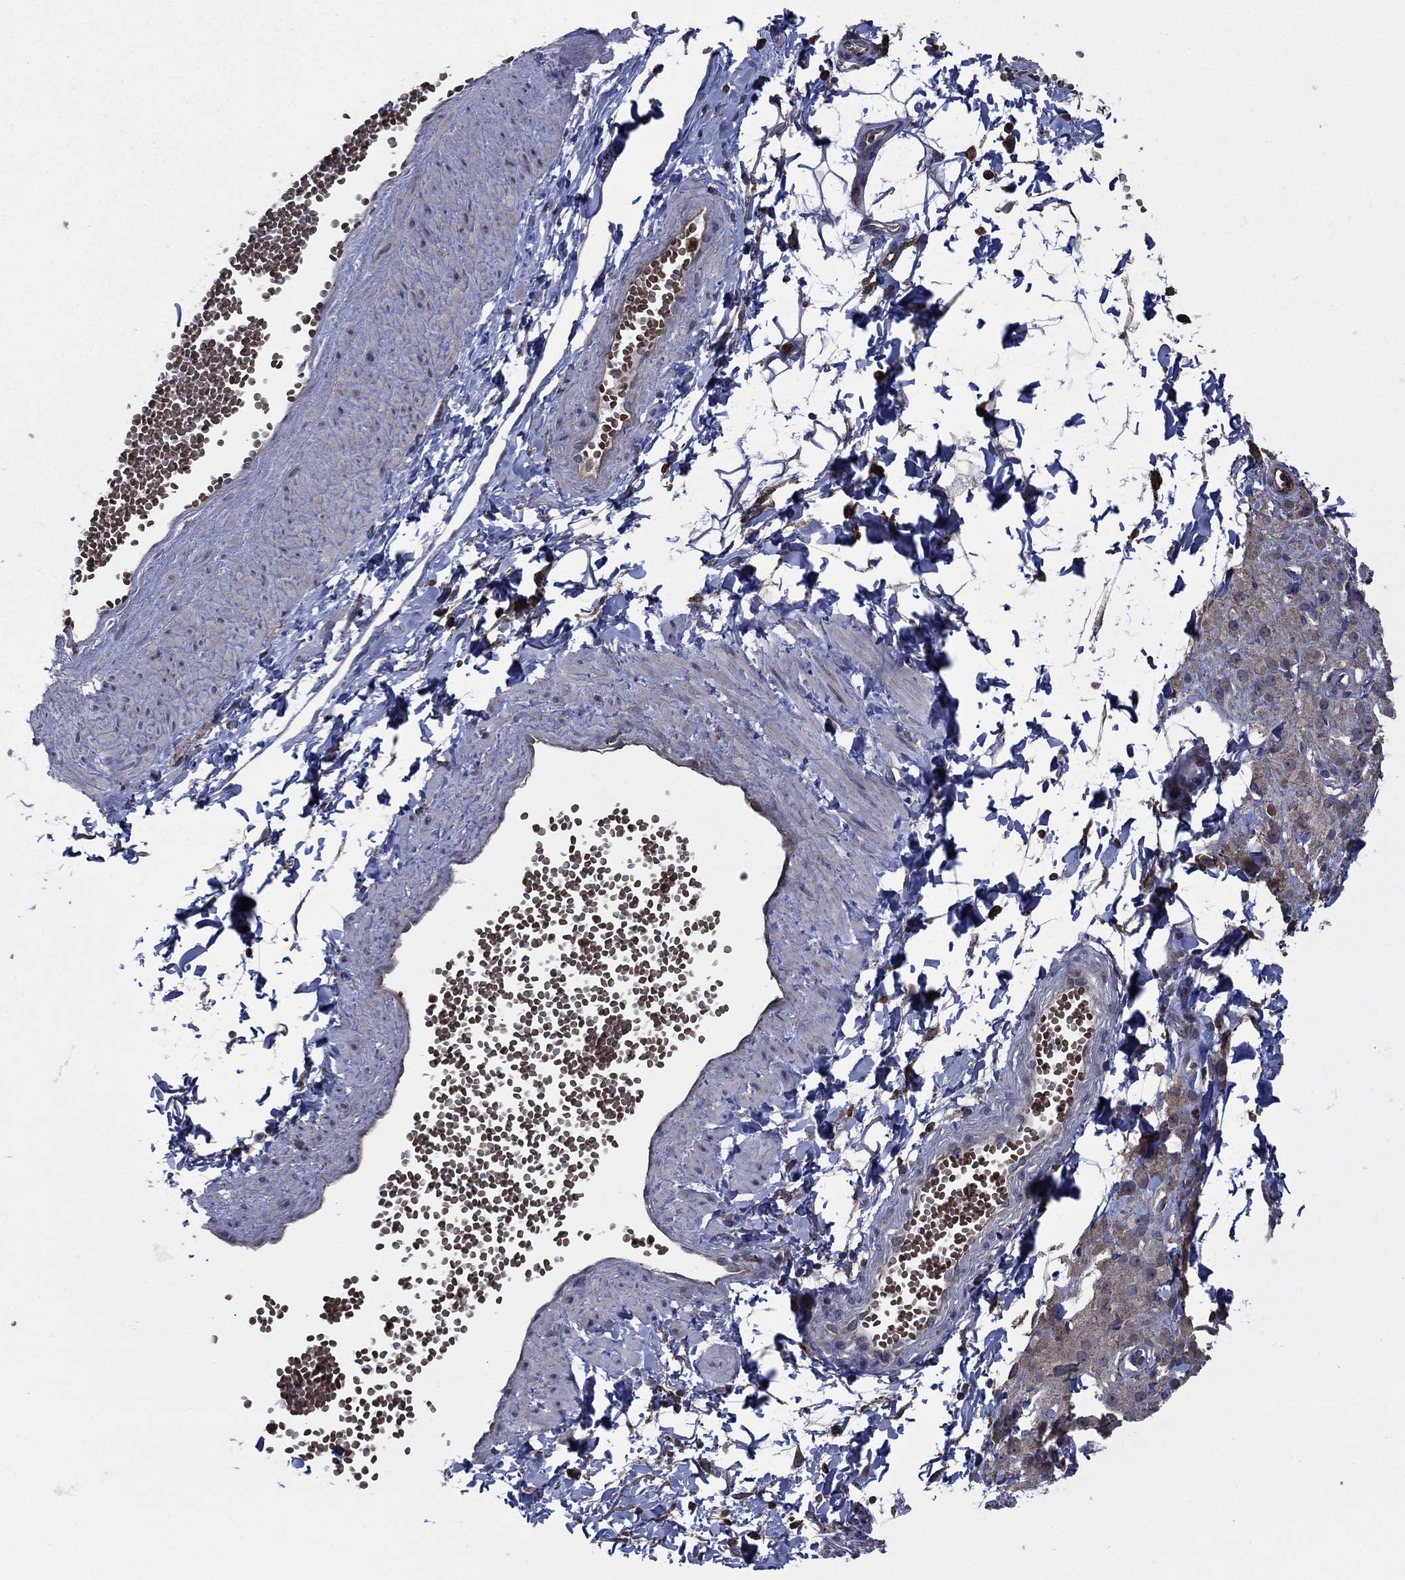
{"staining": {"intensity": "negative", "quantity": "none", "location": "none"}, "tissue": "adipose tissue", "cell_type": "Adipocytes", "image_type": "normal", "snomed": [{"axis": "morphology", "description": "Normal tissue, NOS"}, {"axis": "topography", "description": "Smooth muscle"}, {"axis": "topography", "description": "Peripheral nerve tissue"}], "caption": "Adipocytes are negative for brown protein staining in normal adipose tissue. Brightfield microscopy of immunohistochemistry stained with DAB (brown) and hematoxylin (blue), captured at high magnification.", "gene": "MEA1", "patient": {"sex": "male", "age": 22}}